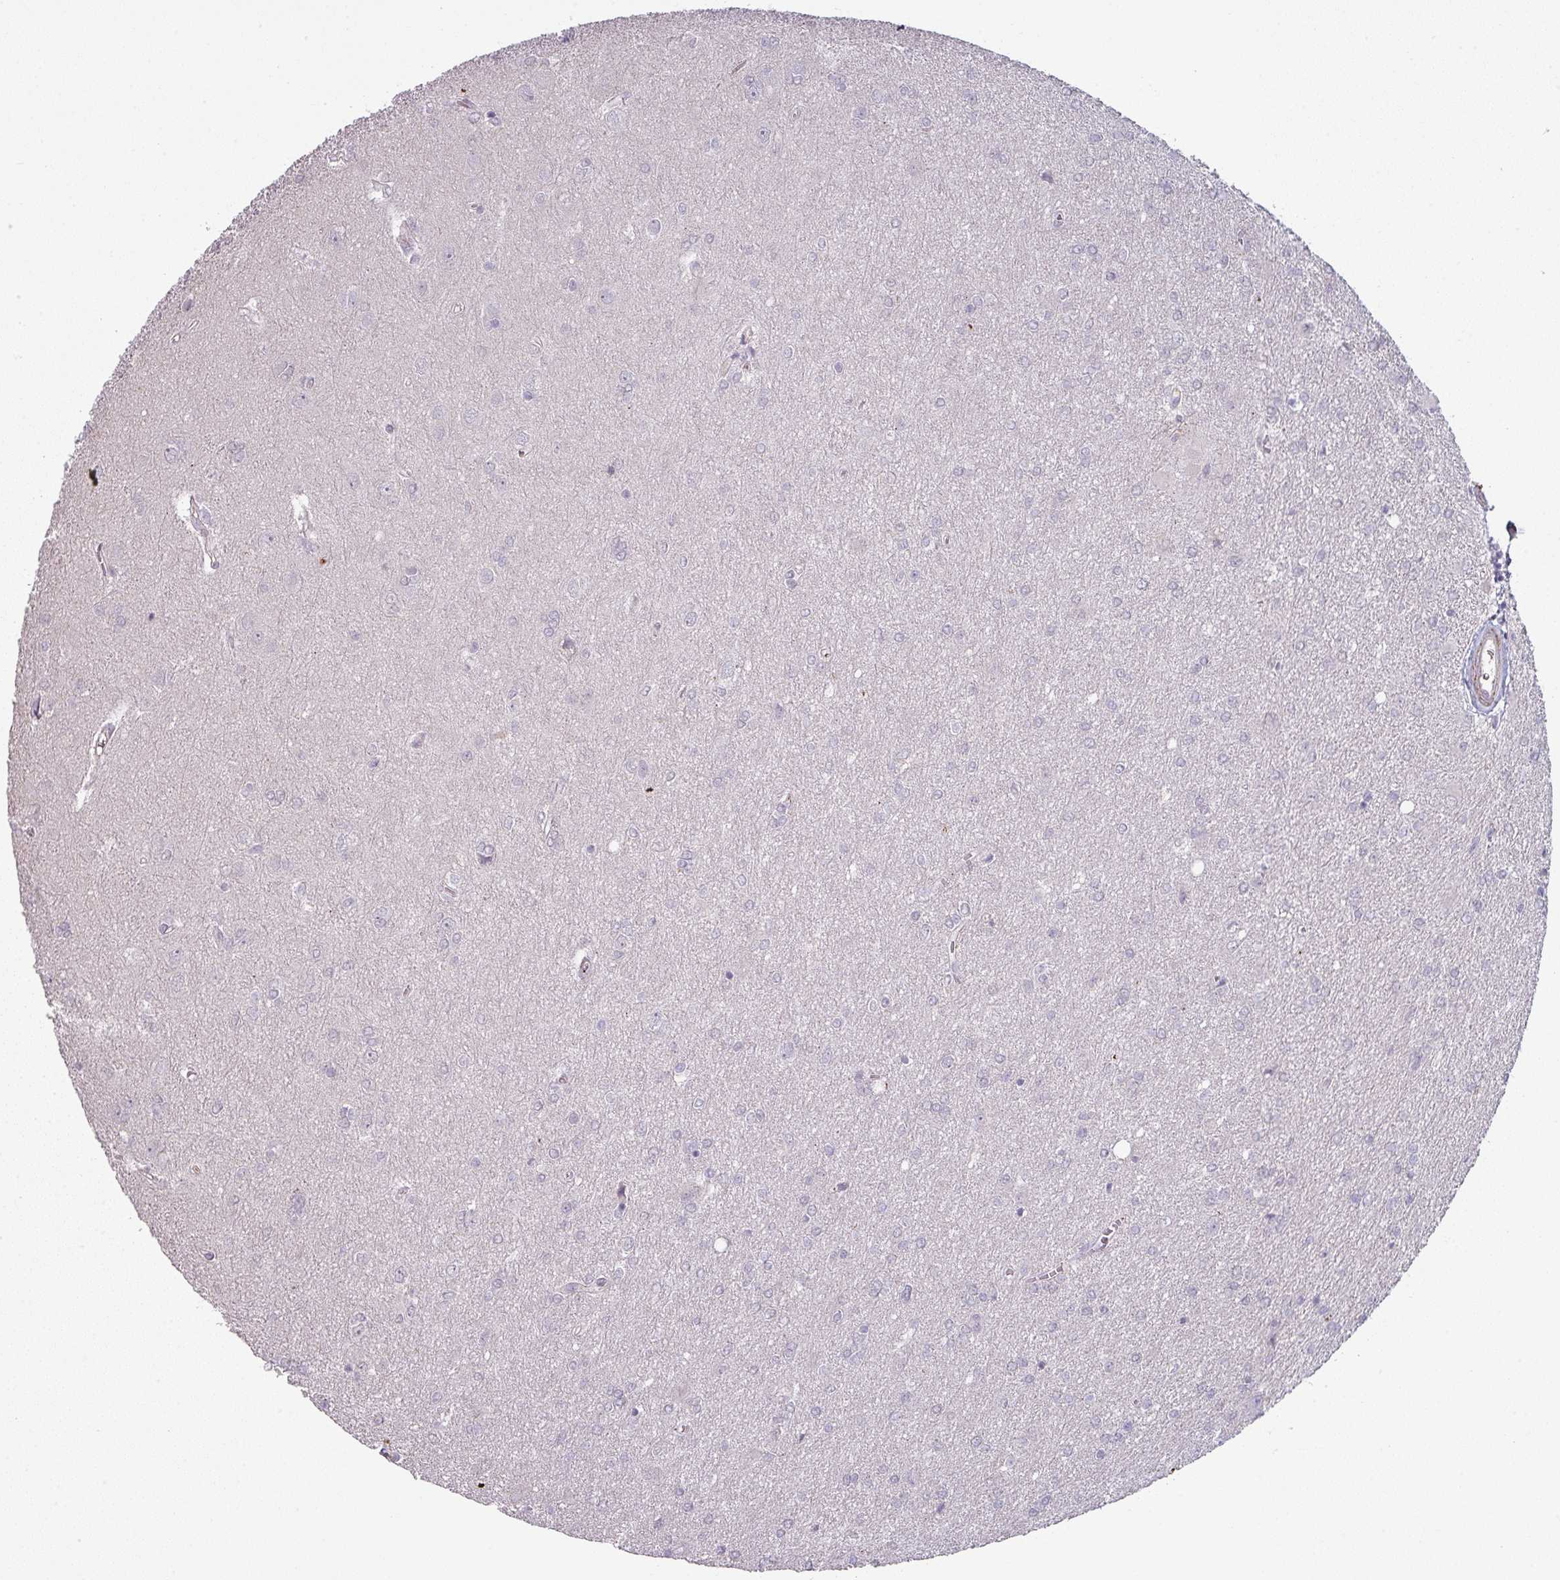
{"staining": {"intensity": "negative", "quantity": "none", "location": "none"}, "tissue": "glioma", "cell_type": "Tumor cells", "image_type": "cancer", "snomed": [{"axis": "morphology", "description": "Glioma, malignant, High grade"}, {"axis": "topography", "description": "Brain"}], "caption": "Tumor cells are negative for protein expression in human glioma.", "gene": "MAGEC3", "patient": {"sex": "male", "age": 67}}